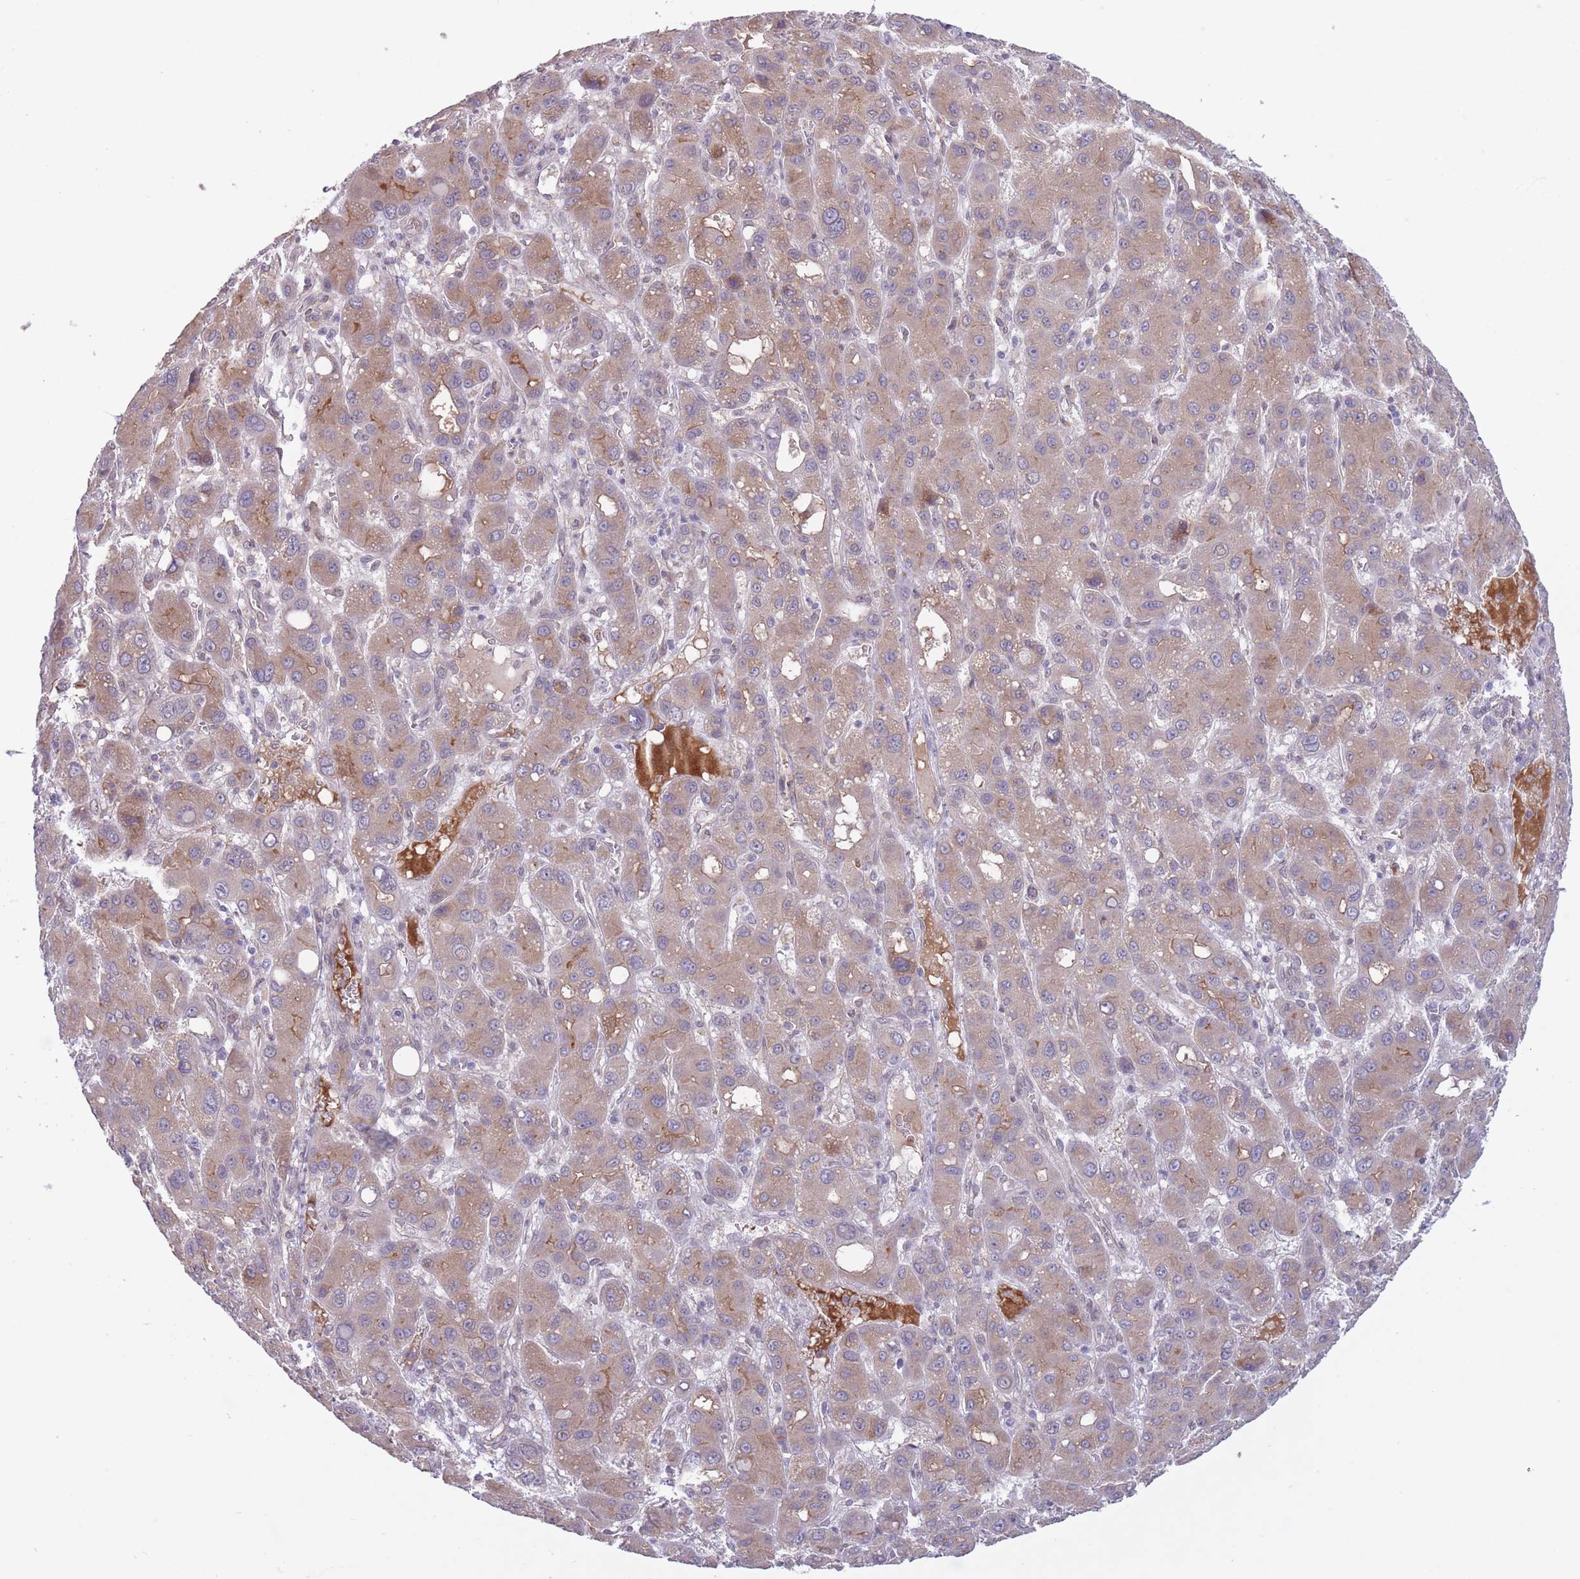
{"staining": {"intensity": "moderate", "quantity": ">75%", "location": "cytoplasmic/membranous"}, "tissue": "liver cancer", "cell_type": "Tumor cells", "image_type": "cancer", "snomed": [{"axis": "morphology", "description": "Carcinoma, Hepatocellular, NOS"}, {"axis": "topography", "description": "Liver"}], "caption": "Brown immunohistochemical staining in liver hepatocellular carcinoma shows moderate cytoplasmic/membranous expression in approximately >75% of tumor cells.", "gene": "ARPIN", "patient": {"sex": "male", "age": 55}}